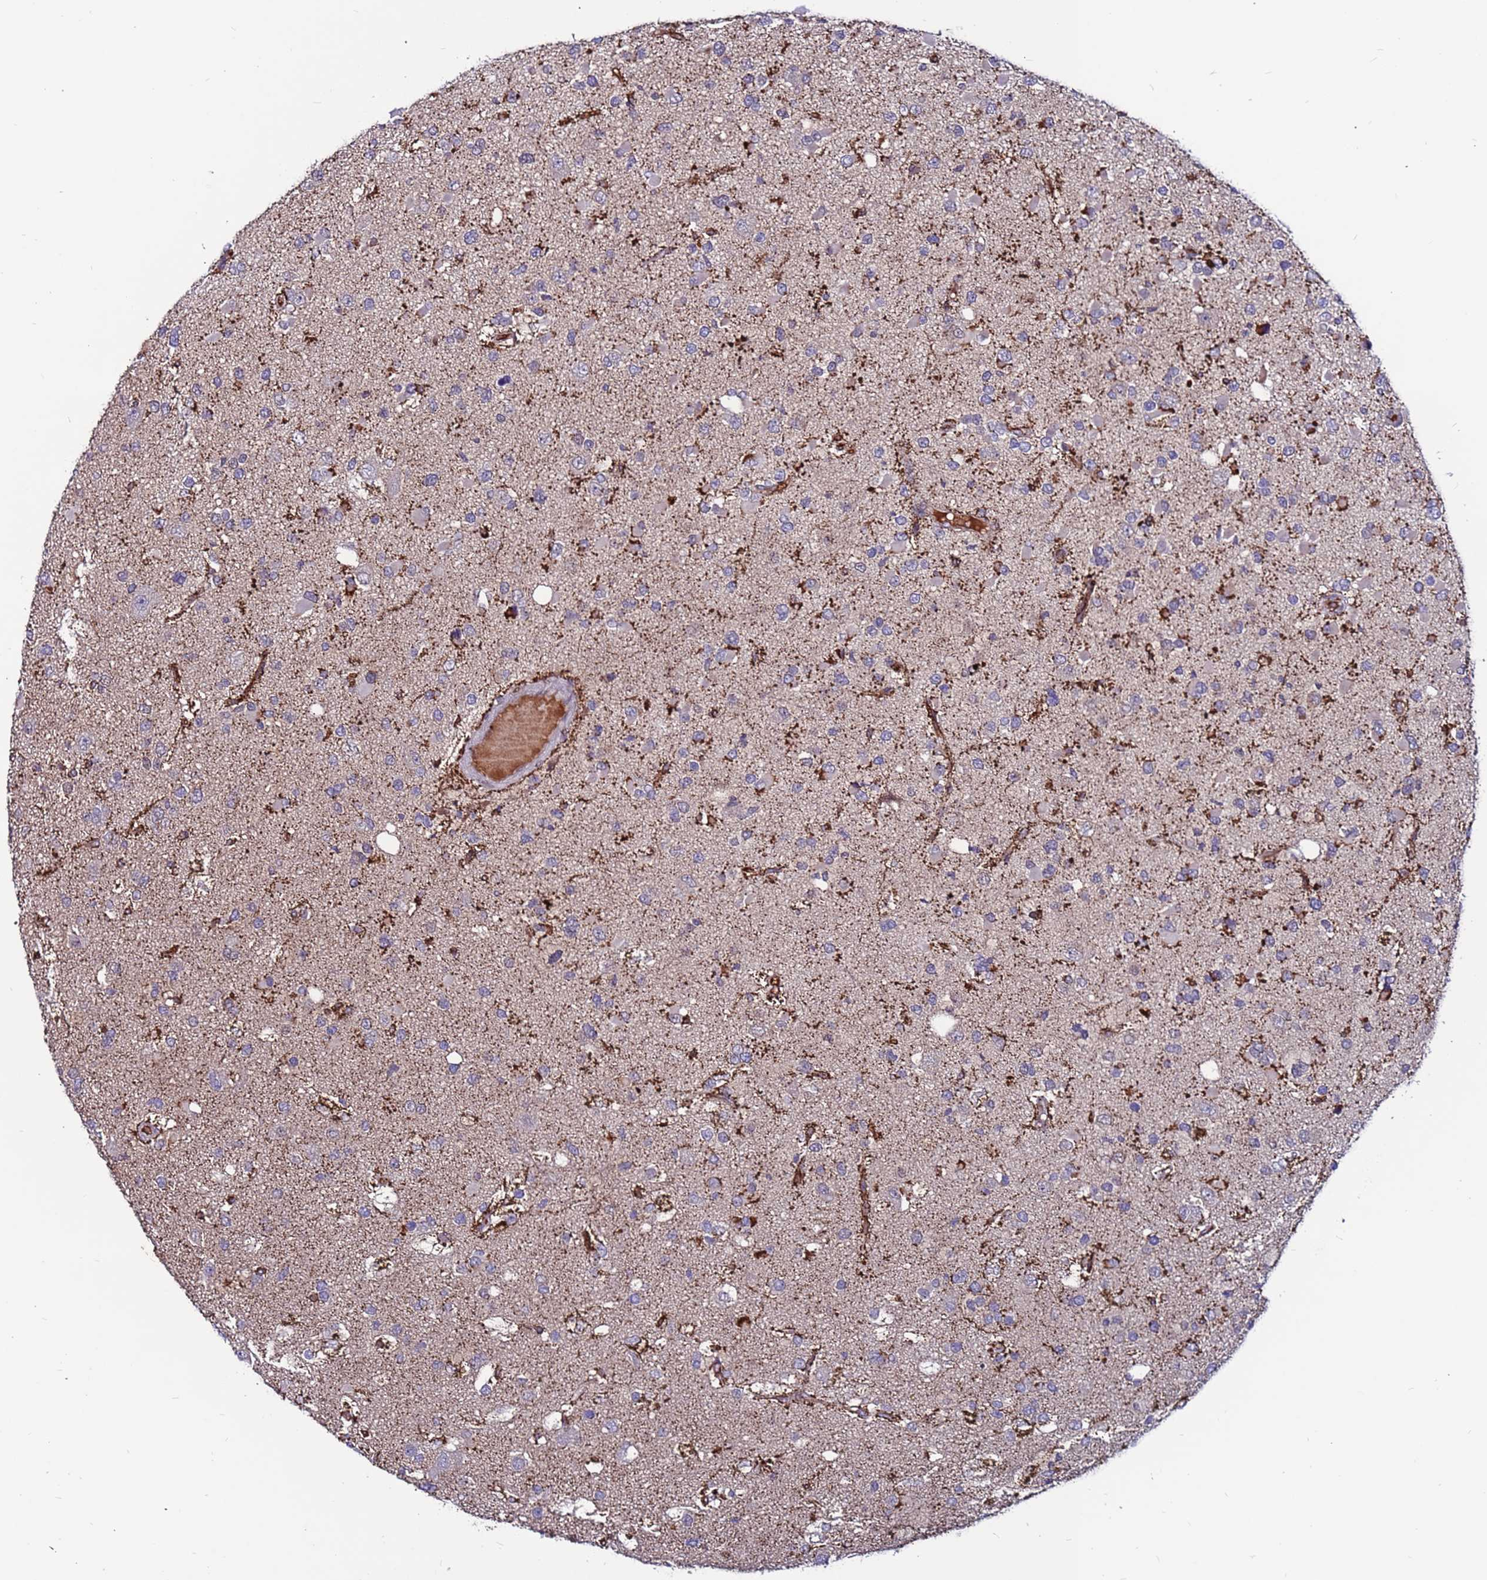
{"staining": {"intensity": "negative", "quantity": "none", "location": "none"}, "tissue": "glioma", "cell_type": "Tumor cells", "image_type": "cancer", "snomed": [{"axis": "morphology", "description": "Glioma, malignant, High grade"}, {"axis": "topography", "description": "Brain"}], "caption": "This micrograph is of glioma stained with IHC to label a protein in brown with the nuclei are counter-stained blue. There is no positivity in tumor cells.", "gene": "CCDC71", "patient": {"sex": "male", "age": 53}}